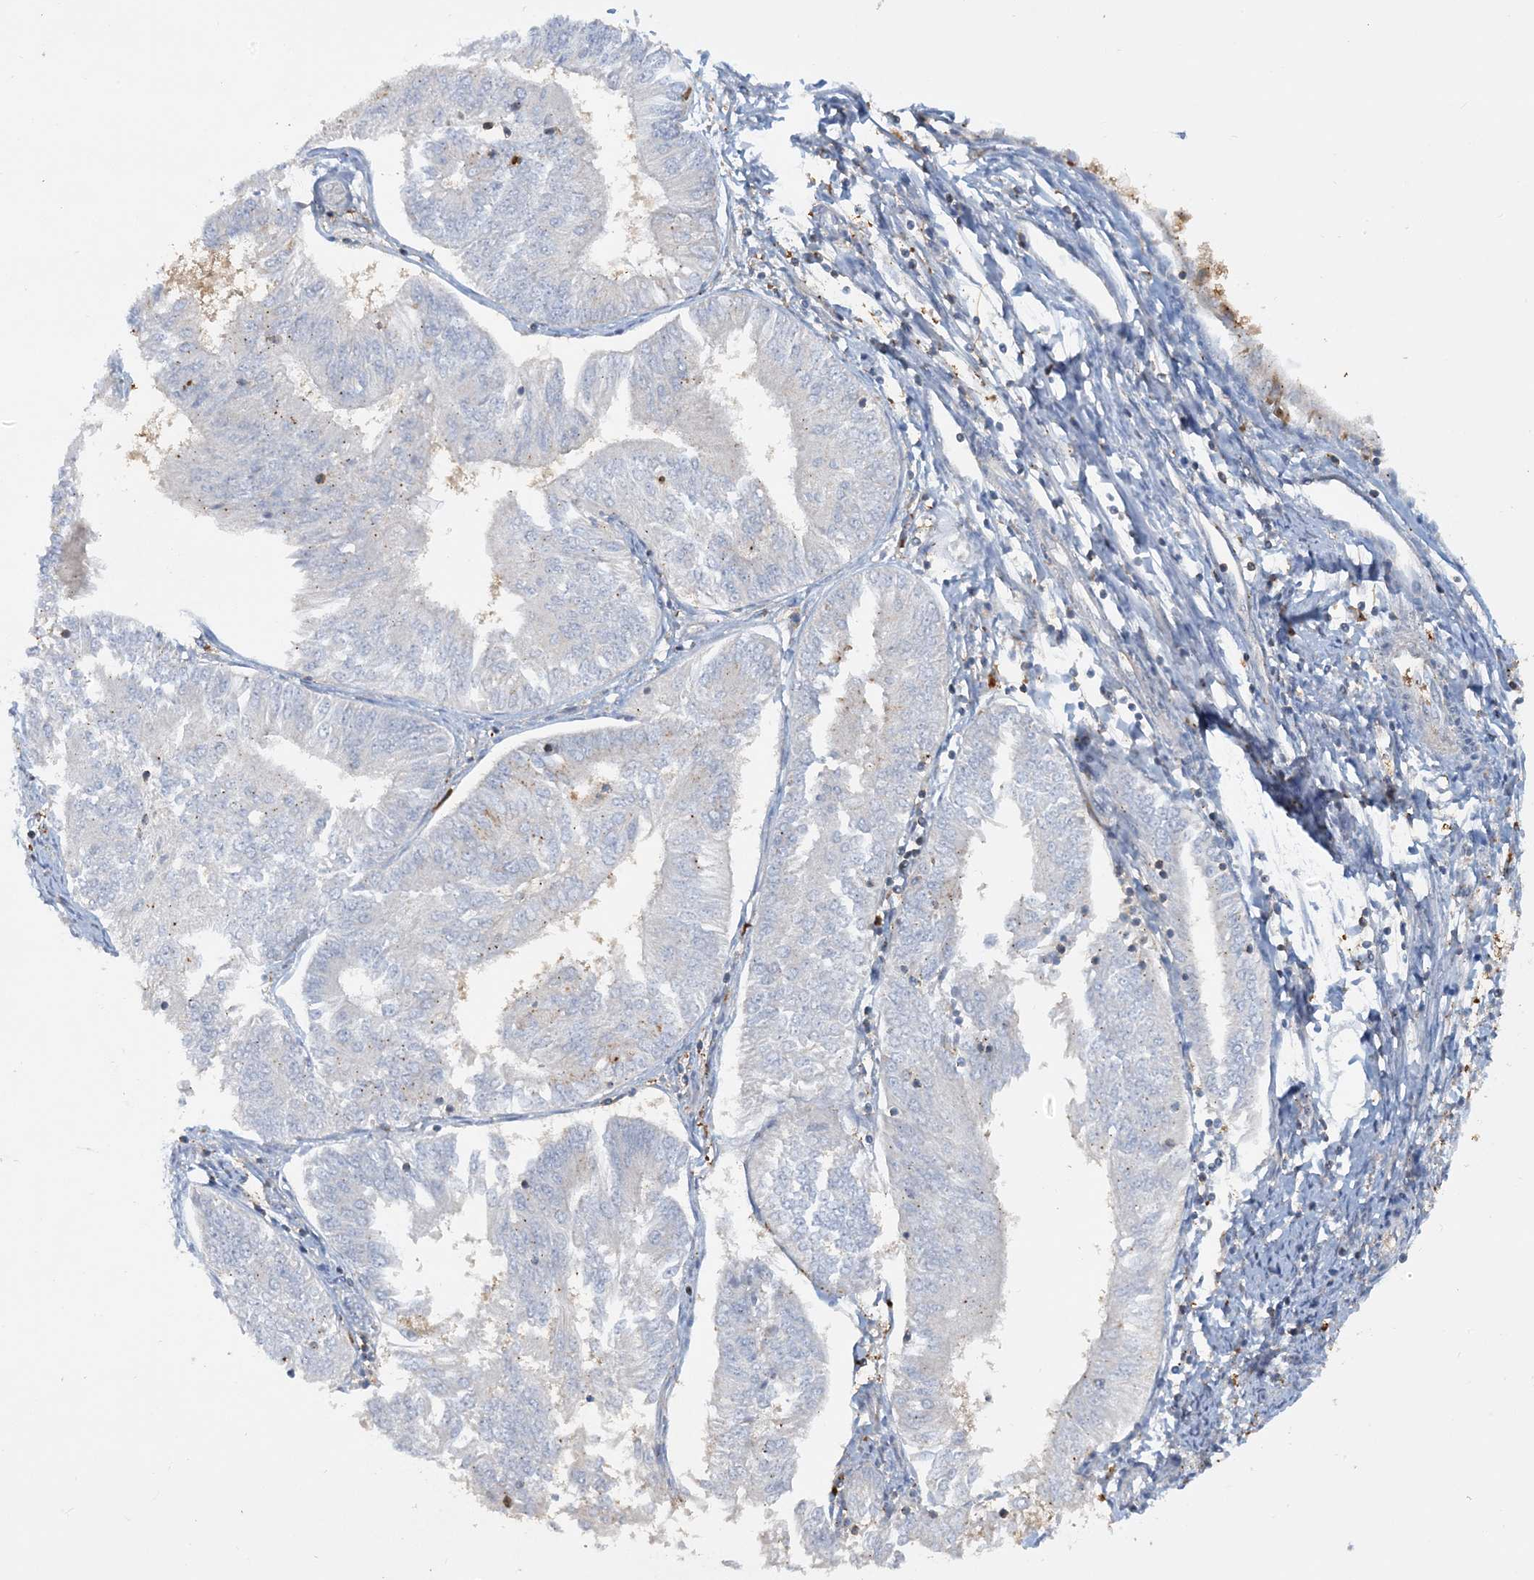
{"staining": {"intensity": "negative", "quantity": "none", "location": "none"}, "tissue": "endometrial cancer", "cell_type": "Tumor cells", "image_type": "cancer", "snomed": [{"axis": "morphology", "description": "Adenocarcinoma, NOS"}, {"axis": "topography", "description": "Endometrium"}], "caption": "A high-resolution photomicrograph shows immunohistochemistry staining of endometrial cancer (adenocarcinoma), which shows no significant expression in tumor cells.", "gene": "SFMBT2", "patient": {"sex": "female", "age": 58}}